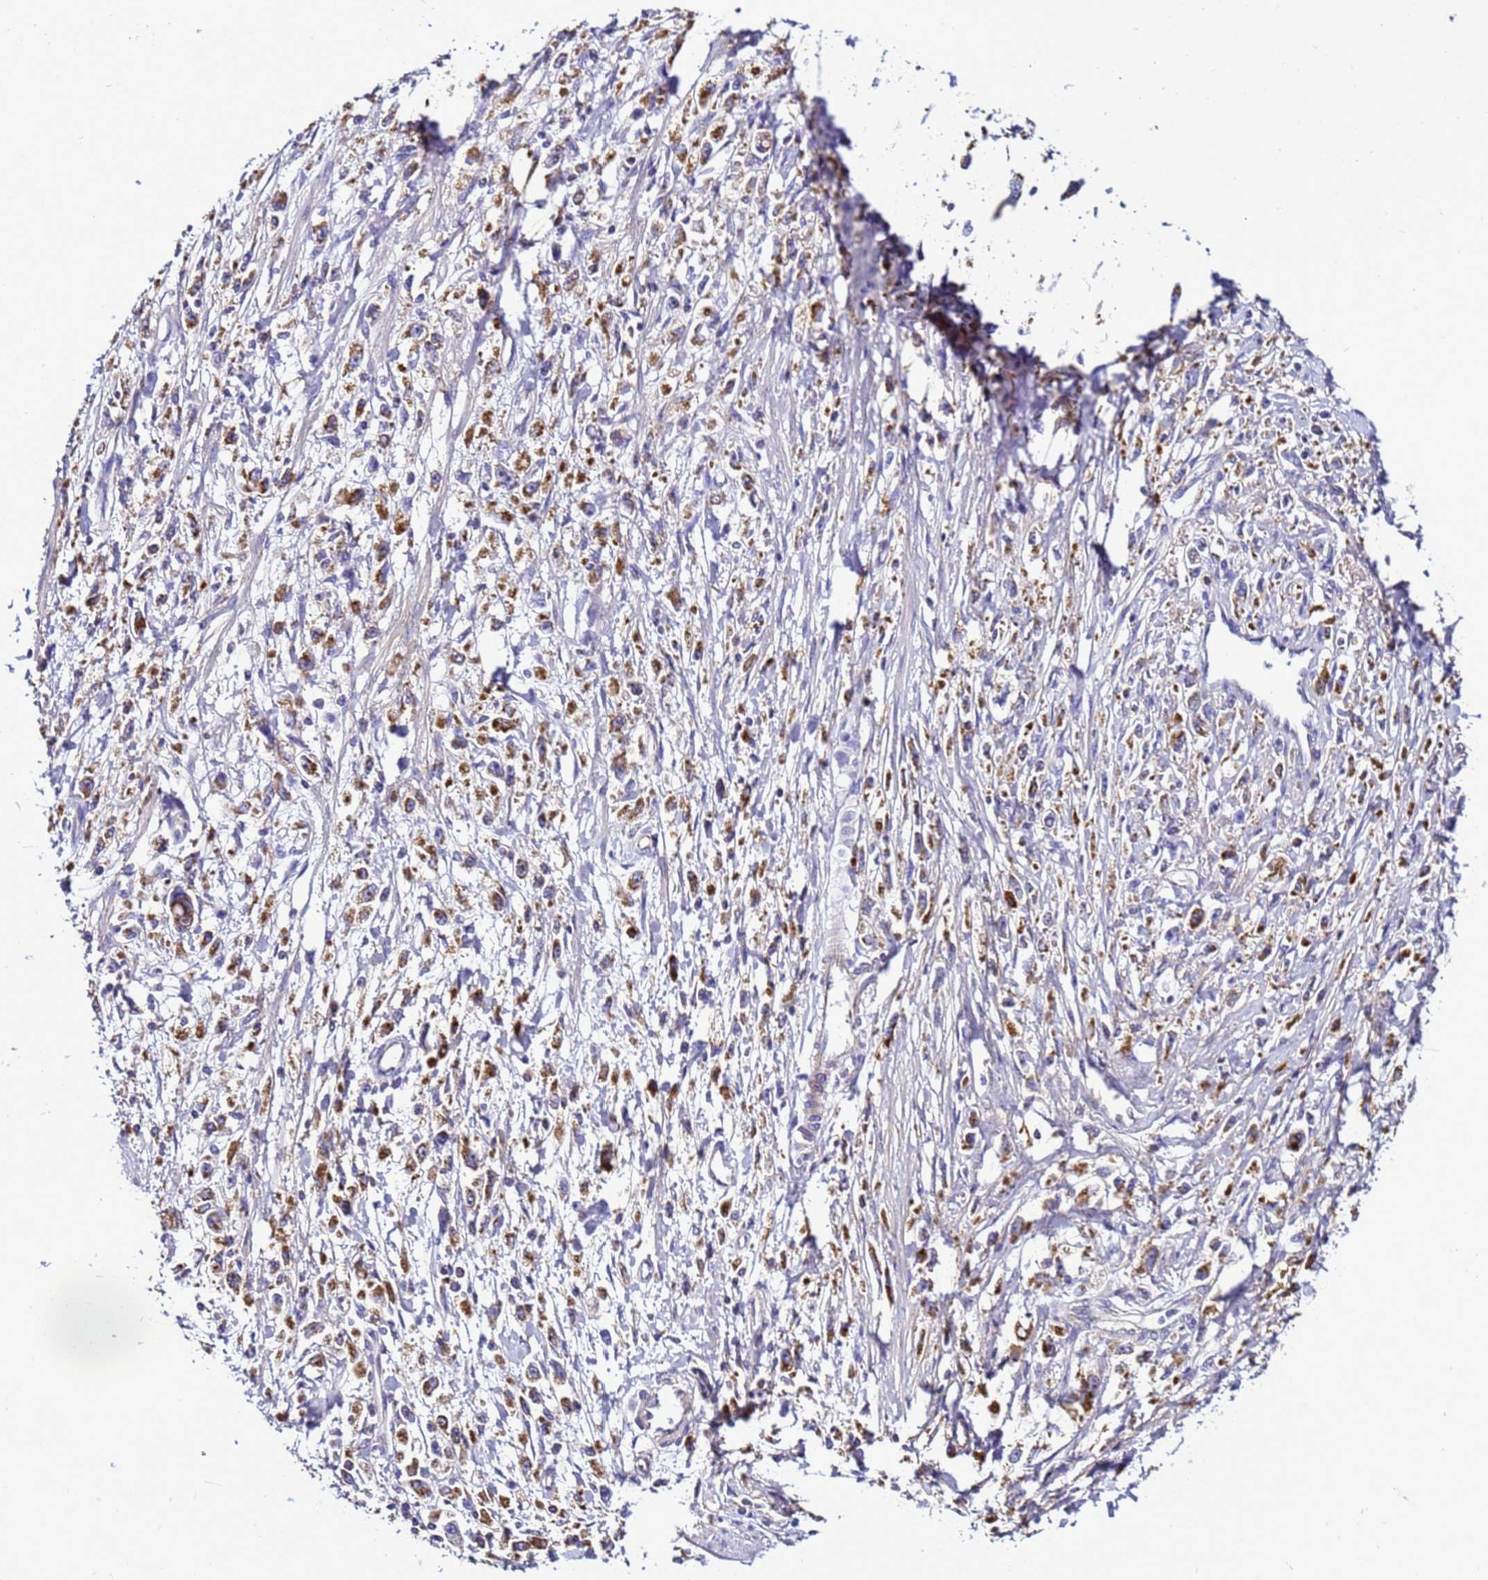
{"staining": {"intensity": "moderate", "quantity": ">75%", "location": "cytoplasmic/membranous"}, "tissue": "stomach cancer", "cell_type": "Tumor cells", "image_type": "cancer", "snomed": [{"axis": "morphology", "description": "Adenocarcinoma, NOS"}, {"axis": "topography", "description": "Stomach"}], "caption": "This photomicrograph exhibits stomach adenocarcinoma stained with immunohistochemistry to label a protein in brown. The cytoplasmic/membranous of tumor cells show moderate positivity for the protein. Nuclei are counter-stained blue.", "gene": "HIGD2A", "patient": {"sex": "female", "age": 59}}